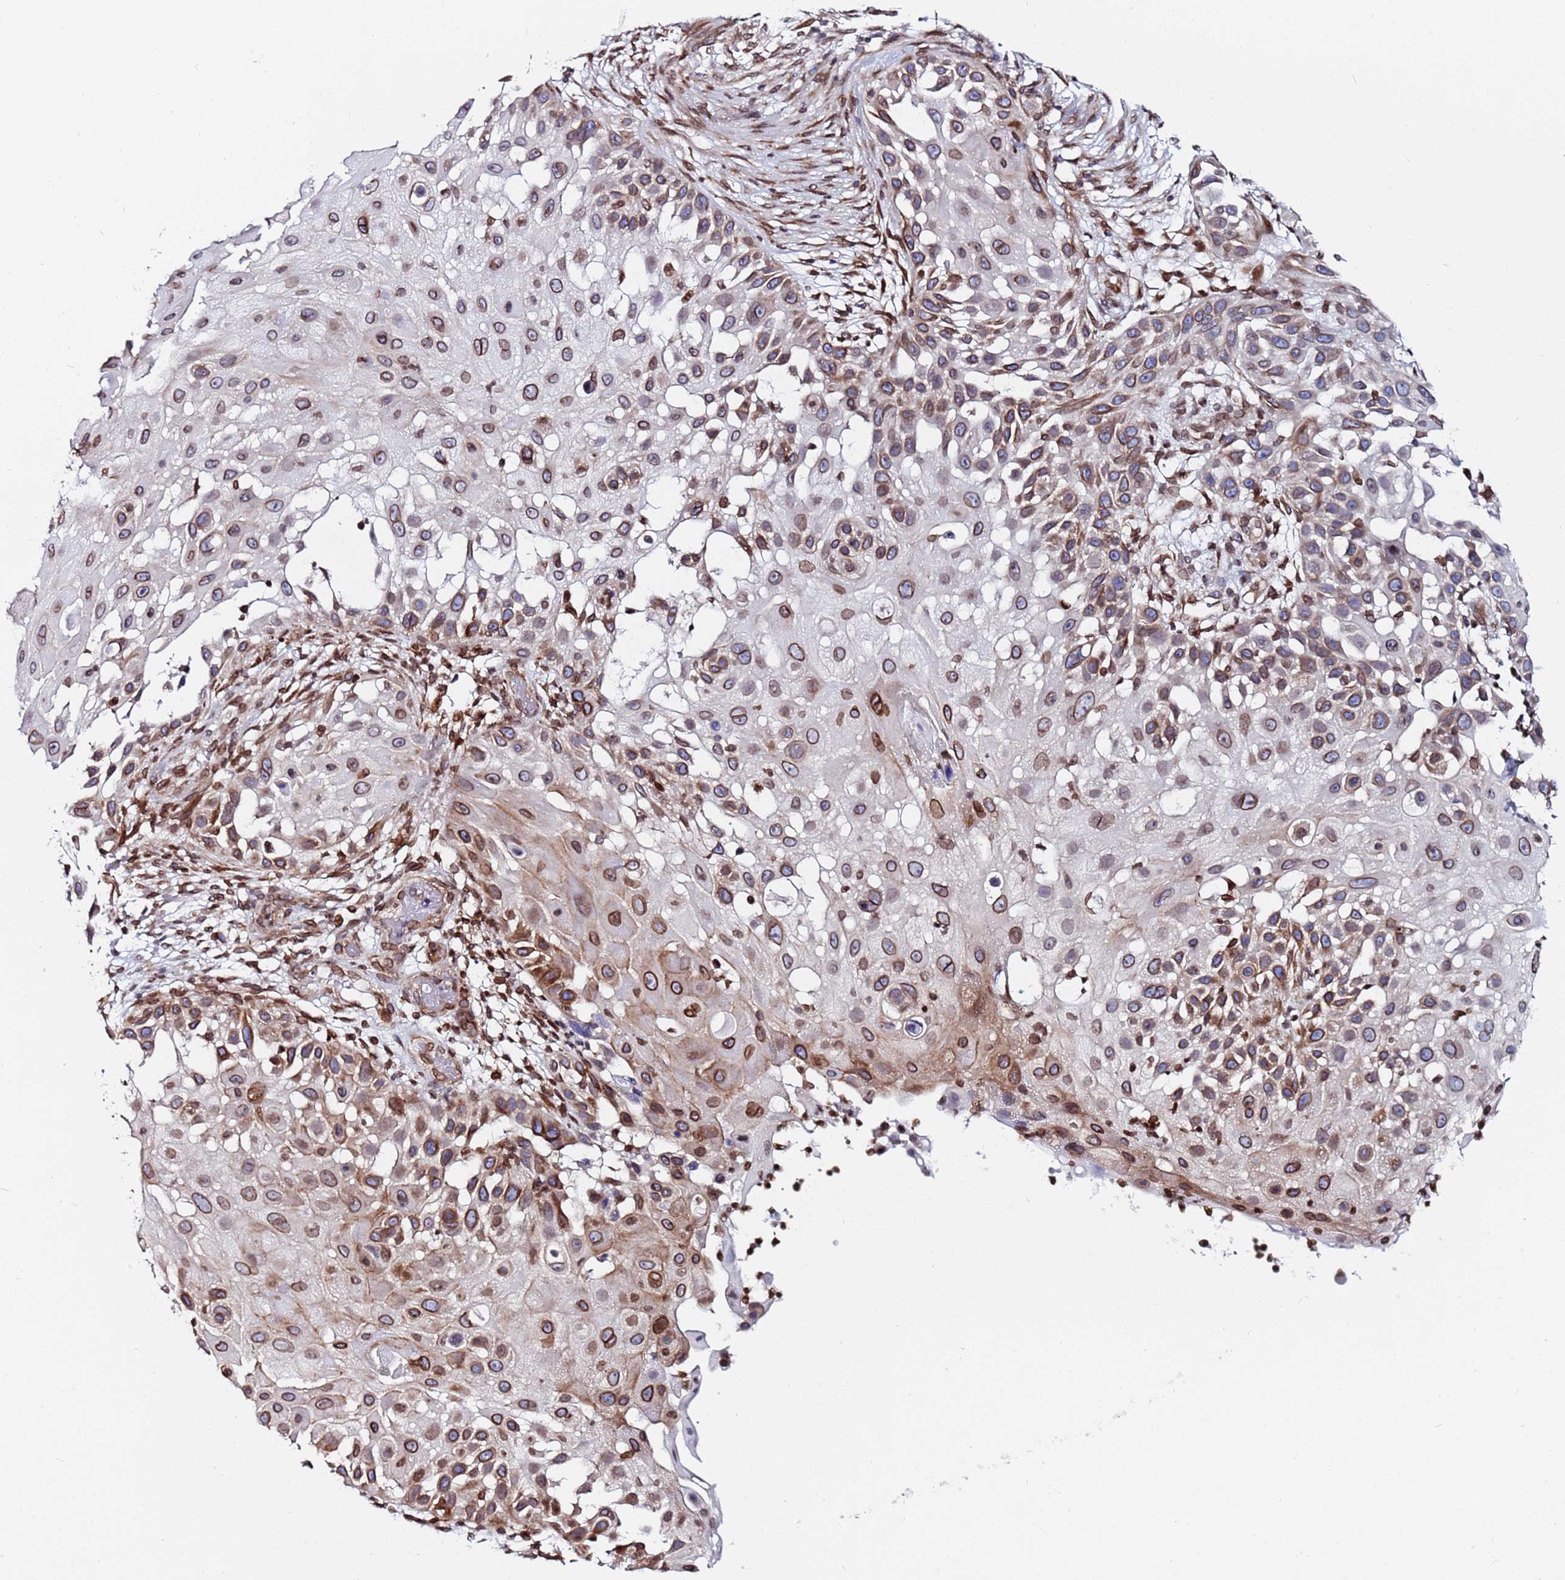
{"staining": {"intensity": "moderate", "quantity": ">75%", "location": "cytoplasmic/membranous,nuclear"}, "tissue": "skin cancer", "cell_type": "Tumor cells", "image_type": "cancer", "snomed": [{"axis": "morphology", "description": "Squamous cell carcinoma, NOS"}, {"axis": "topography", "description": "Skin"}], "caption": "Protein analysis of skin cancer tissue displays moderate cytoplasmic/membranous and nuclear expression in about >75% of tumor cells.", "gene": "TOR1AIP1", "patient": {"sex": "female", "age": 44}}